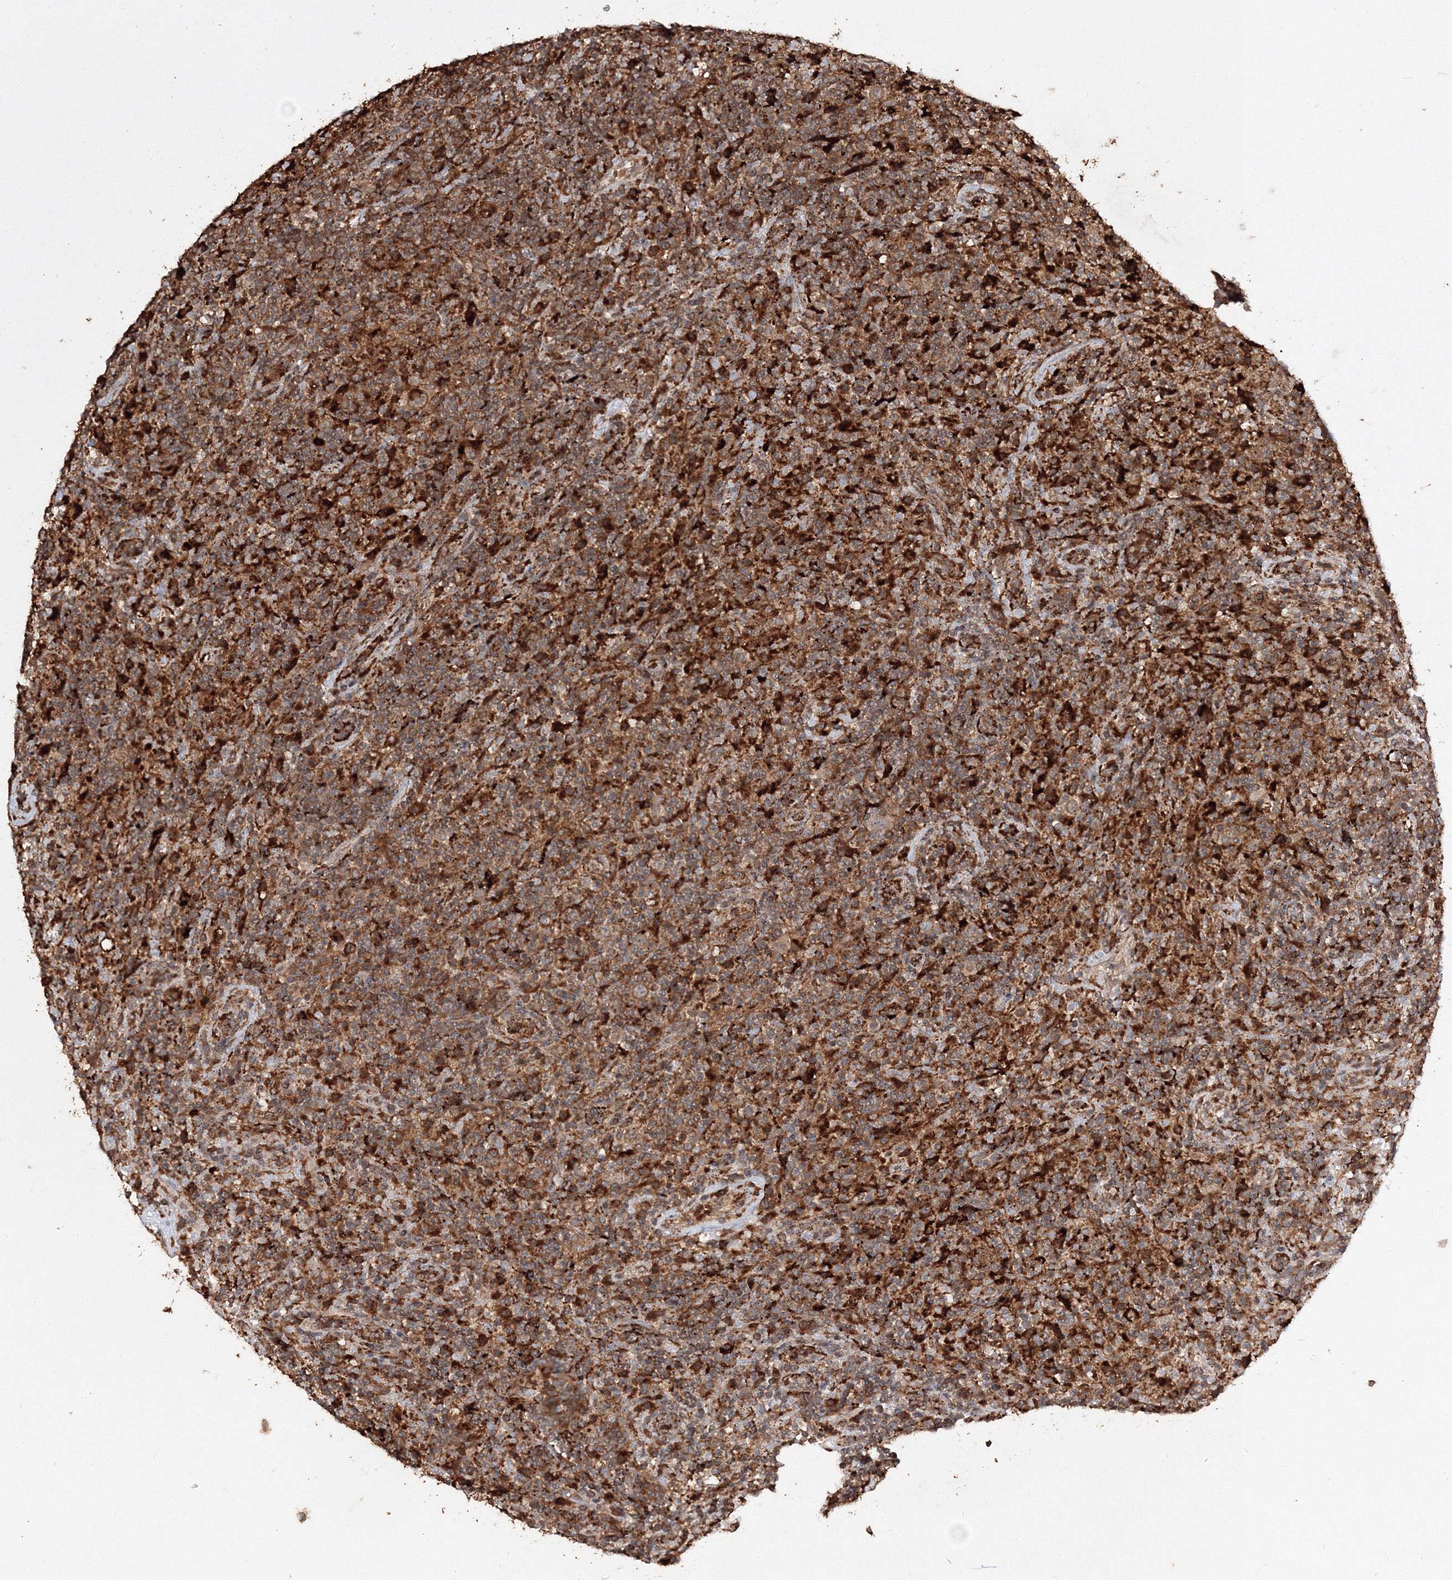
{"staining": {"intensity": "moderate", "quantity": ">75%", "location": "cytoplasmic/membranous"}, "tissue": "lymphoma", "cell_type": "Tumor cells", "image_type": "cancer", "snomed": [{"axis": "morphology", "description": "Hodgkin's disease, NOS"}, {"axis": "topography", "description": "Lymph node"}], "caption": "Hodgkin's disease stained with DAB immunohistochemistry displays medium levels of moderate cytoplasmic/membranous staining in about >75% of tumor cells.", "gene": "DDO", "patient": {"sex": "male", "age": 70}}